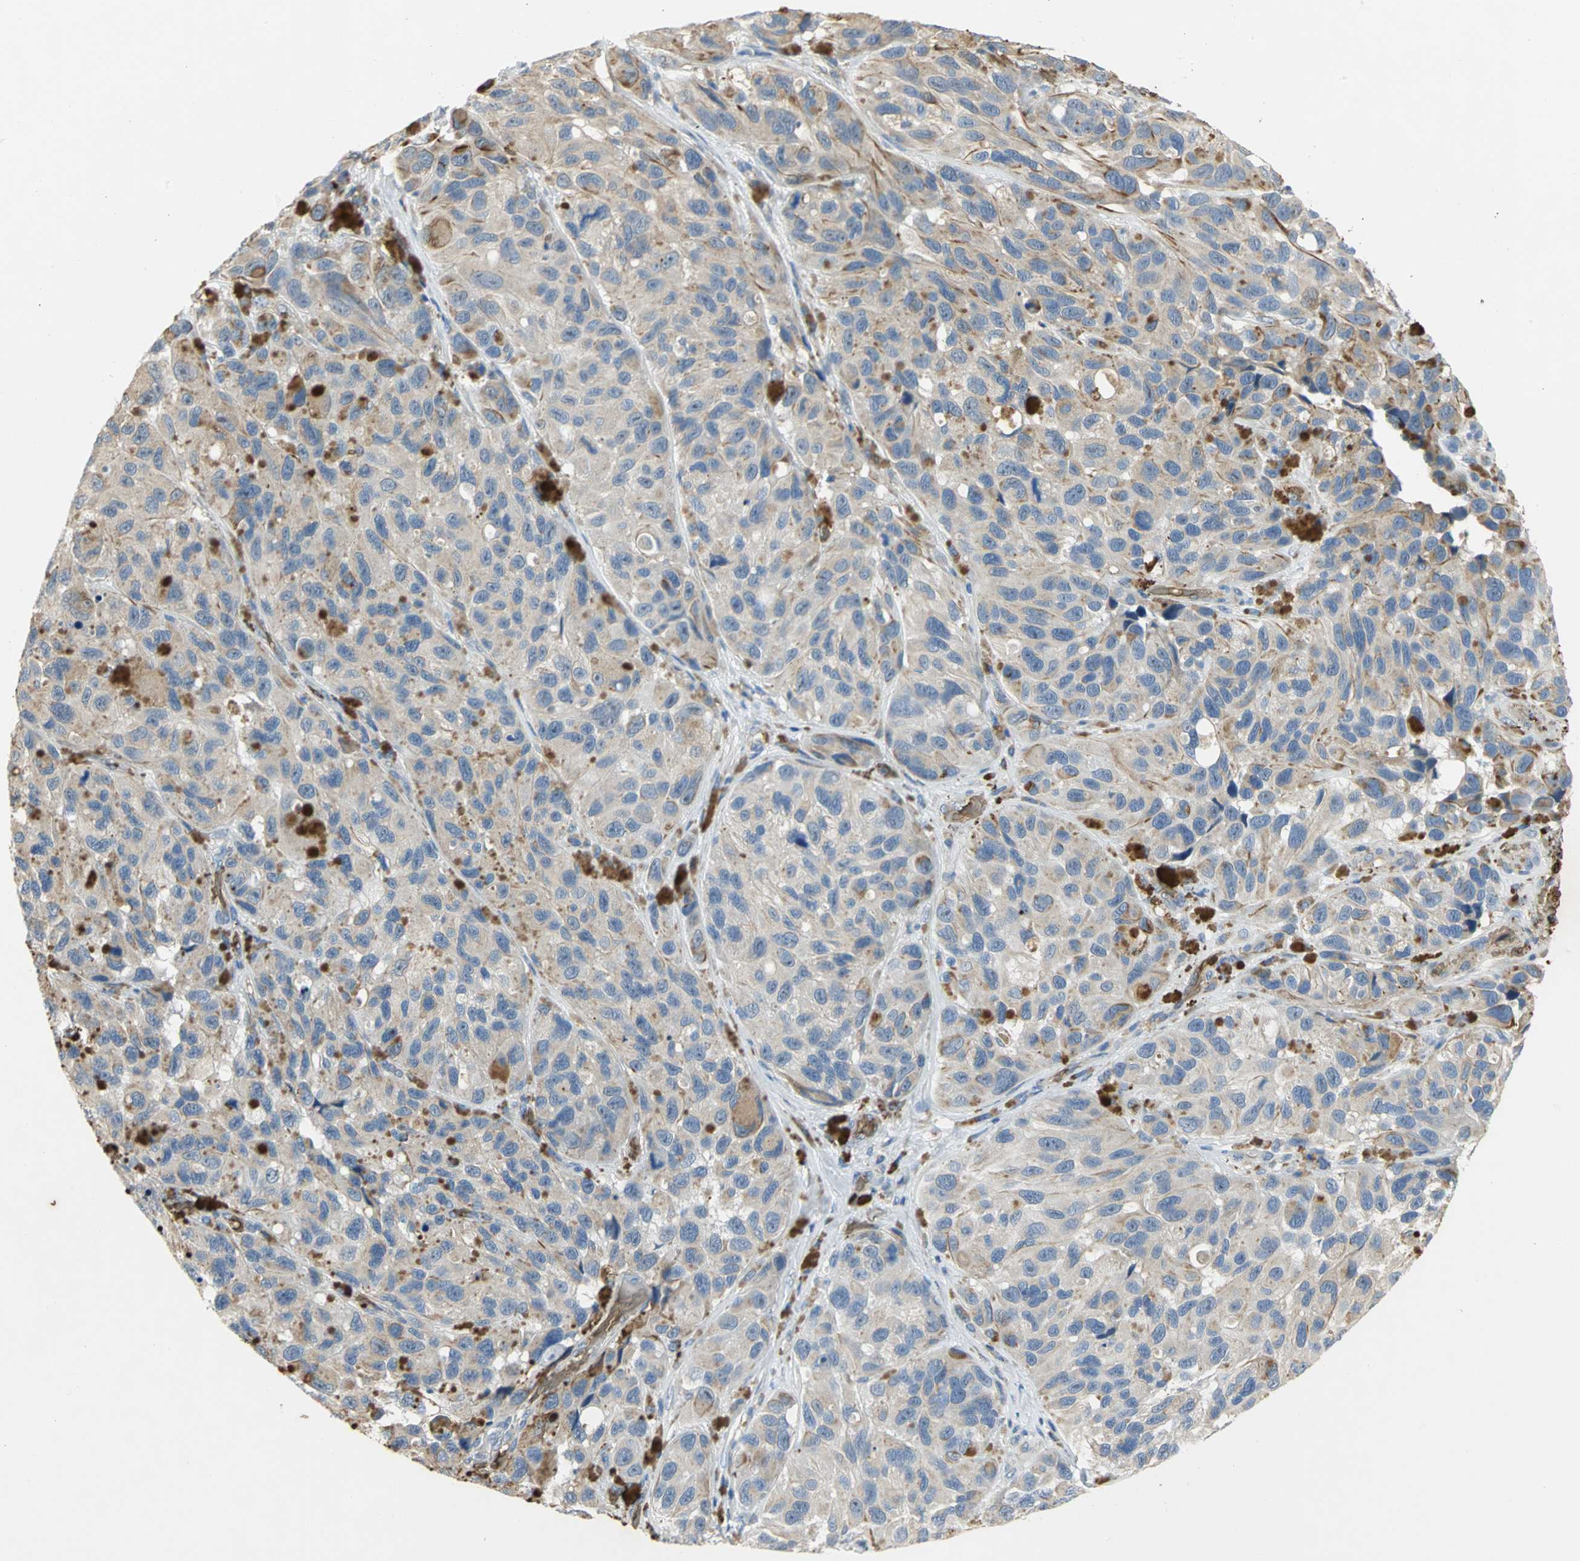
{"staining": {"intensity": "moderate", "quantity": ">75%", "location": "cytoplasmic/membranous"}, "tissue": "melanoma", "cell_type": "Tumor cells", "image_type": "cancer", "snomed": [{"axis": "morphology", "description": "Malignant melanoma, NOS"}, {"axis": "topography", "description": "Skin"}], "caption": "Immunohistochemical staining of malignant melanoma exhibits medium levels of moderate cytoplasmic/membranous protein staining in approximately >75% of tumor cells.", "gene": "TREM1", "patient": {"sex": "female", "age": 73}}